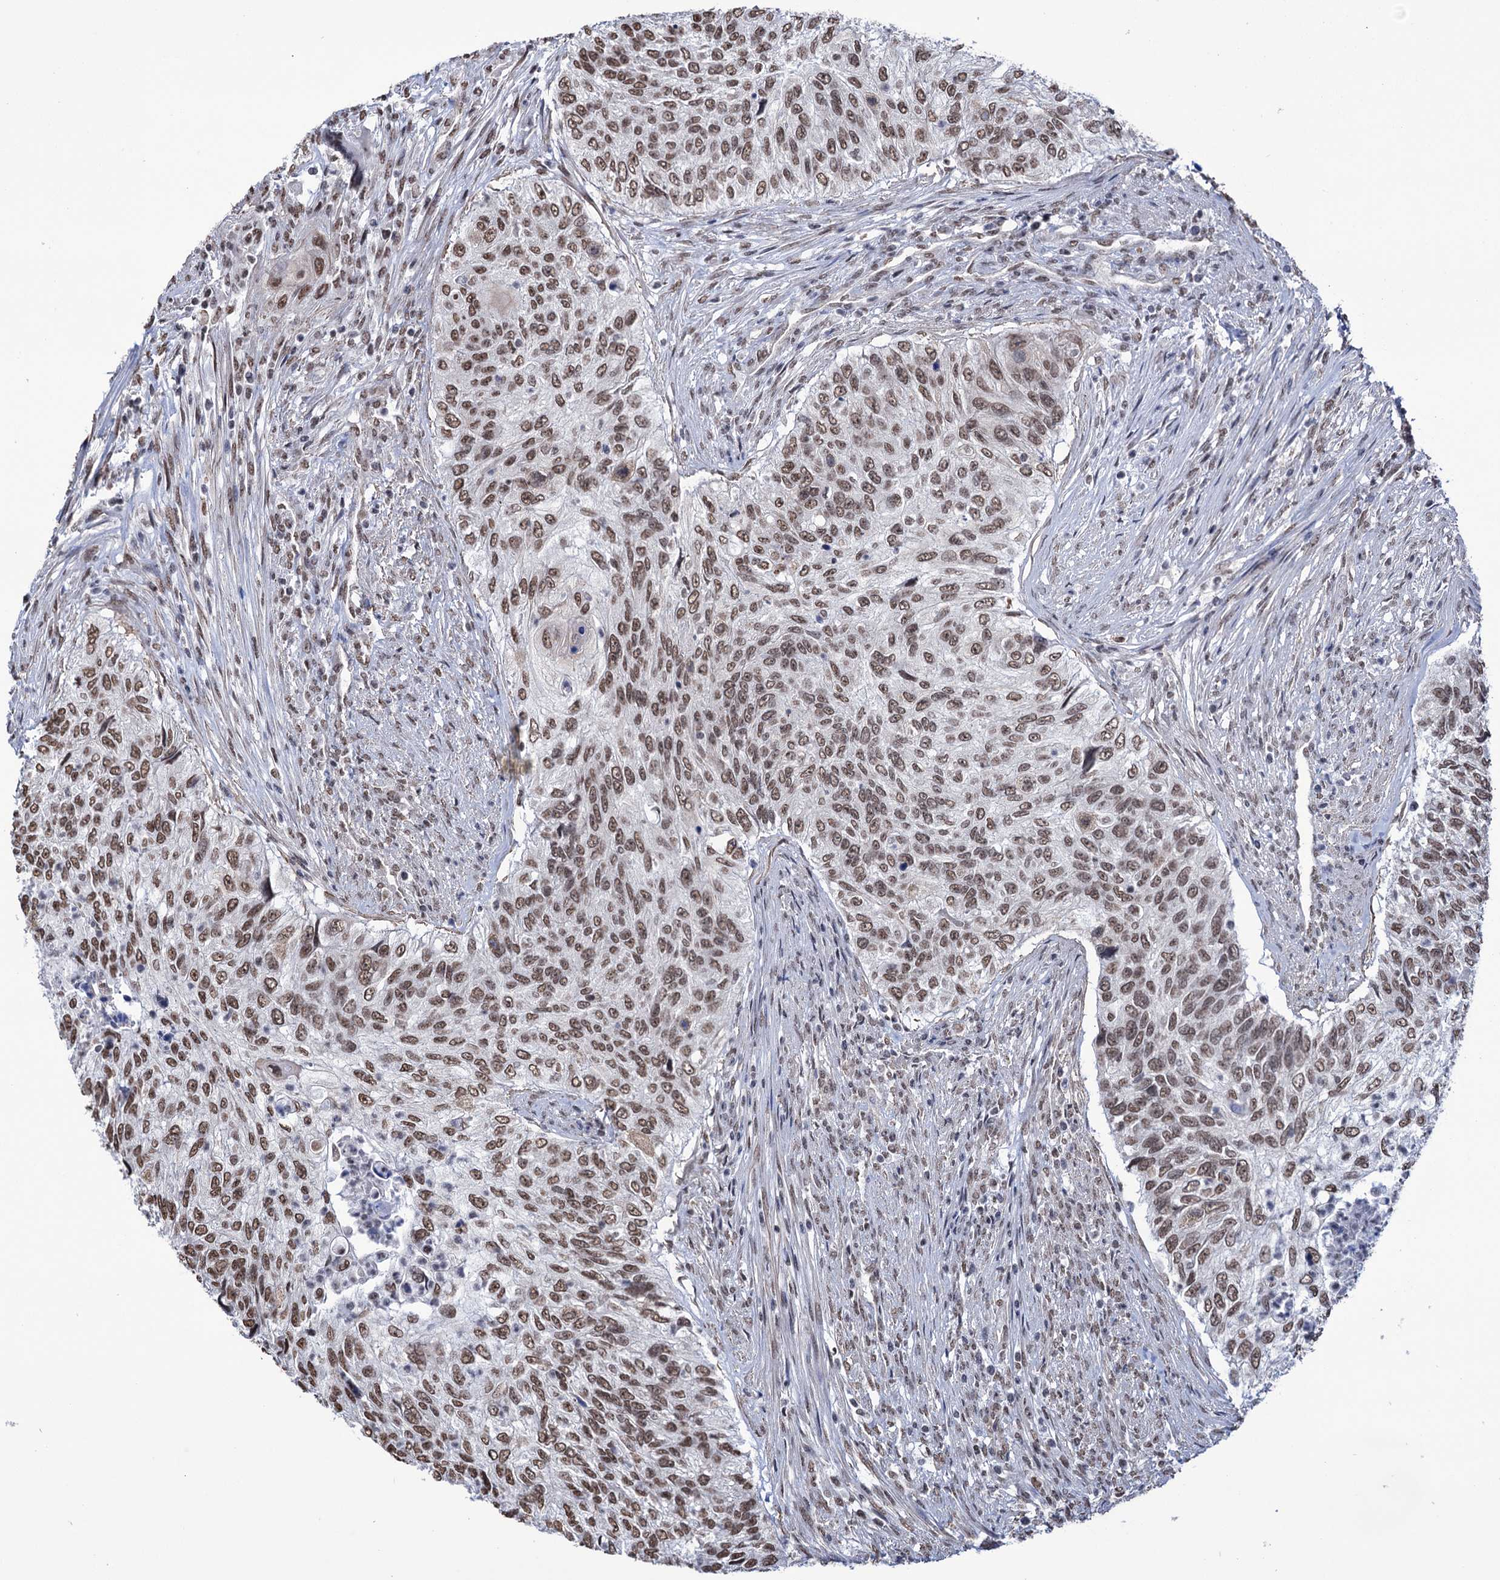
{"staining": {"intensity": "moderate", "quantity": ">75%", "location": "nuclear"}, "tissue": "urothelial cancer", "cell_type": "Tumor cells", "image_type": "cancer", "snomed": [{"axis": "morphology", "description": "Urothelial carcinoma, High grade"}, {"axis": "topography", "description": "Urinary bladder"}], "caption": "Immunohistochemistry micrograph of neoplastic tissue: urothelial cancer stained using immunohistochemistry shows medium levels of moderate protein expression localized specifically in the nuclear of tumor cells, appearing as a nuclear brown color.", "gene": "ABHD10", "patient": {"sex": "female", "age": 60}}